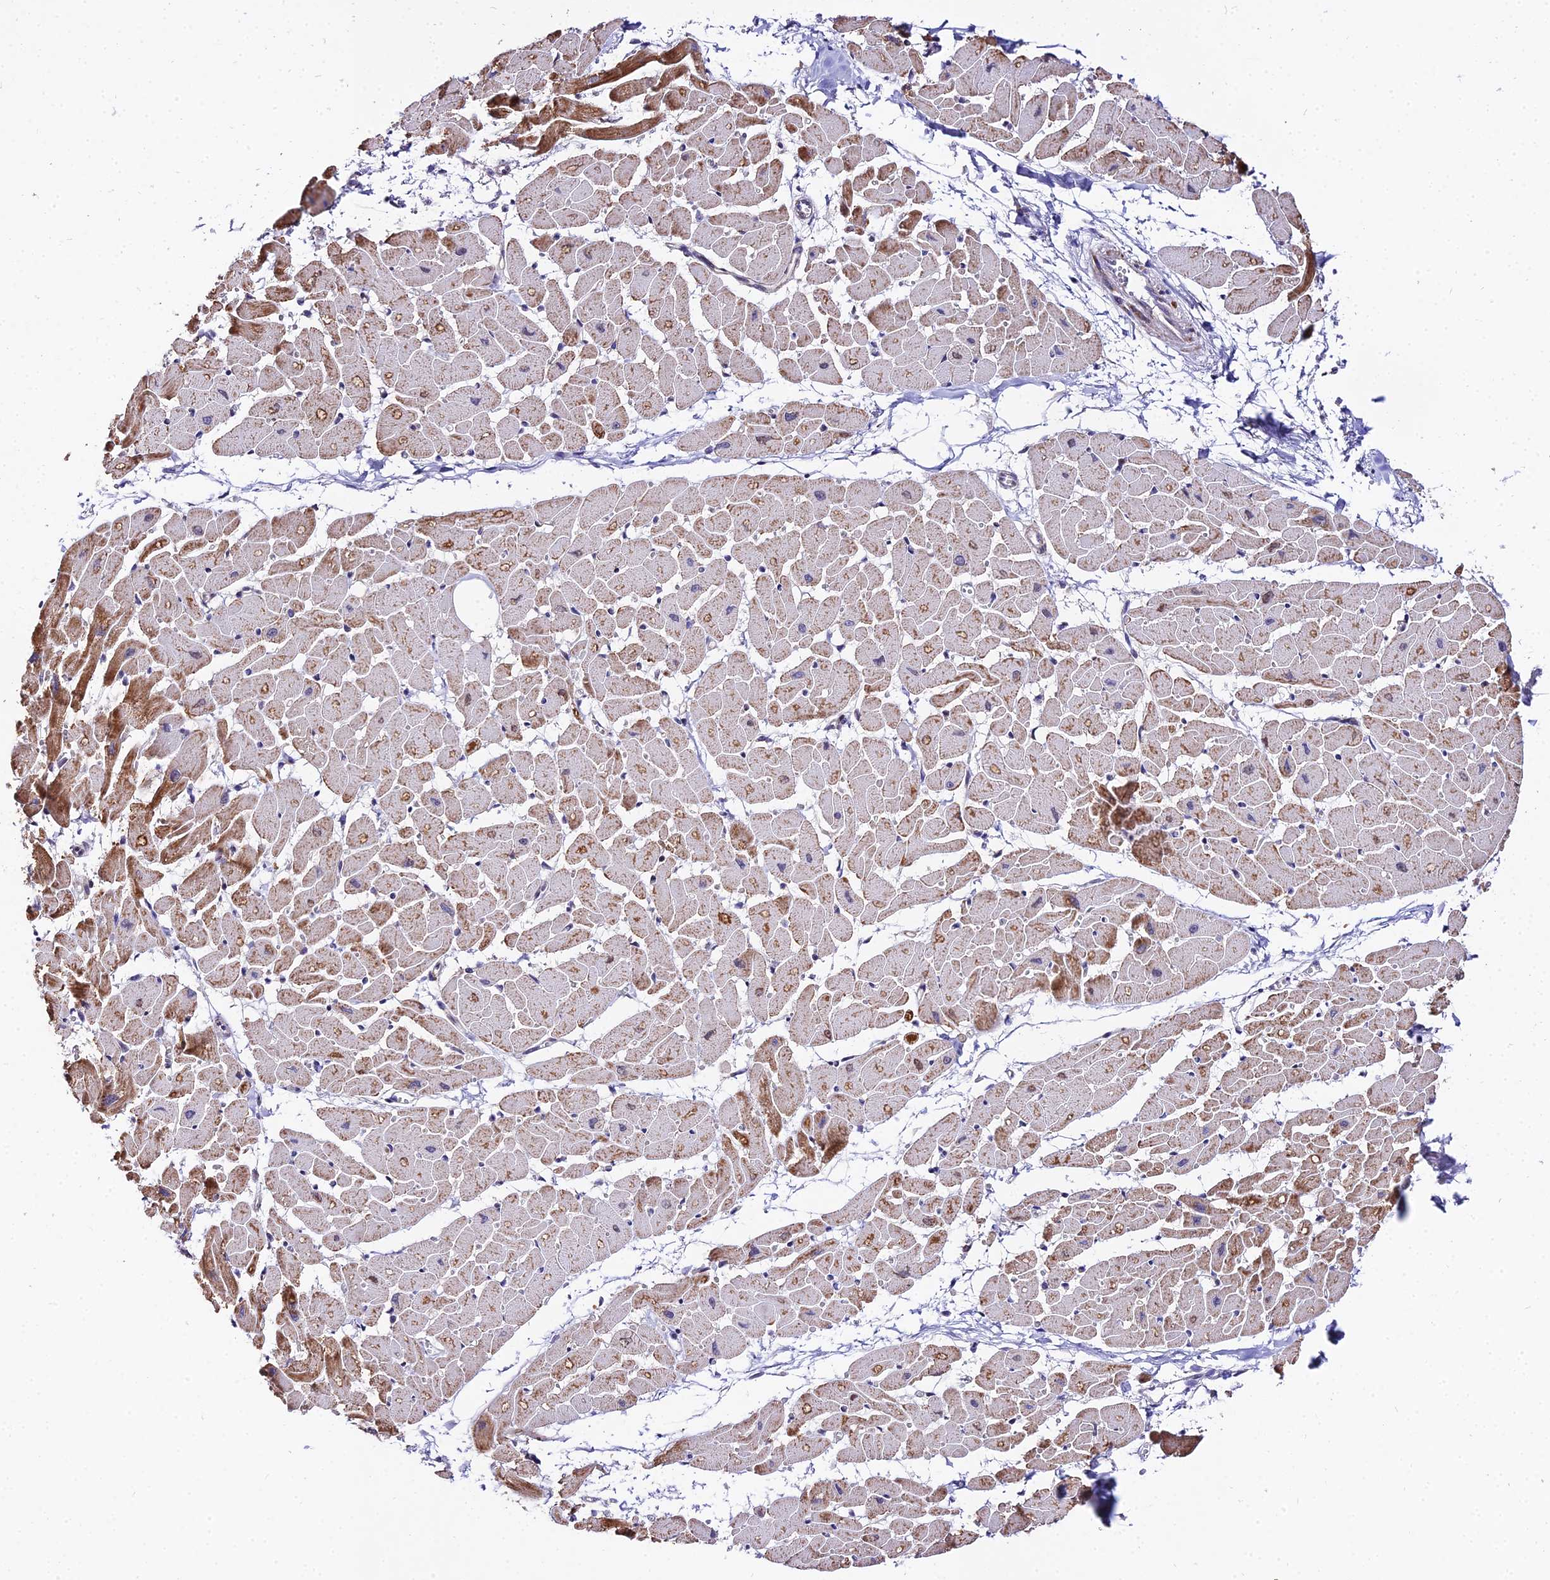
{"staining": {"intensity": "moderate", "quantity": ">75%", "location": "cytoplasmic/membranous"}, "tissue": "heart muscle", "cell_type": "Cardiomyocytes", "image_type": "normal", "snomed": [{"axis": "morphology", "description": "Normal tissue, NOS"}, {"axis": "topography", "description": "Heart"}], "caption": "Heart muscle stained with DAB (3,3'-diaminobenzidine) immunohistochemistry (IHC) demonstrates medium levels of moderate cytoplasmic/membranous staining in approximately >75% of cardiomyocytes.", "gene": "ATP5PB", "patient": {"sex": "female", "age": 19}}